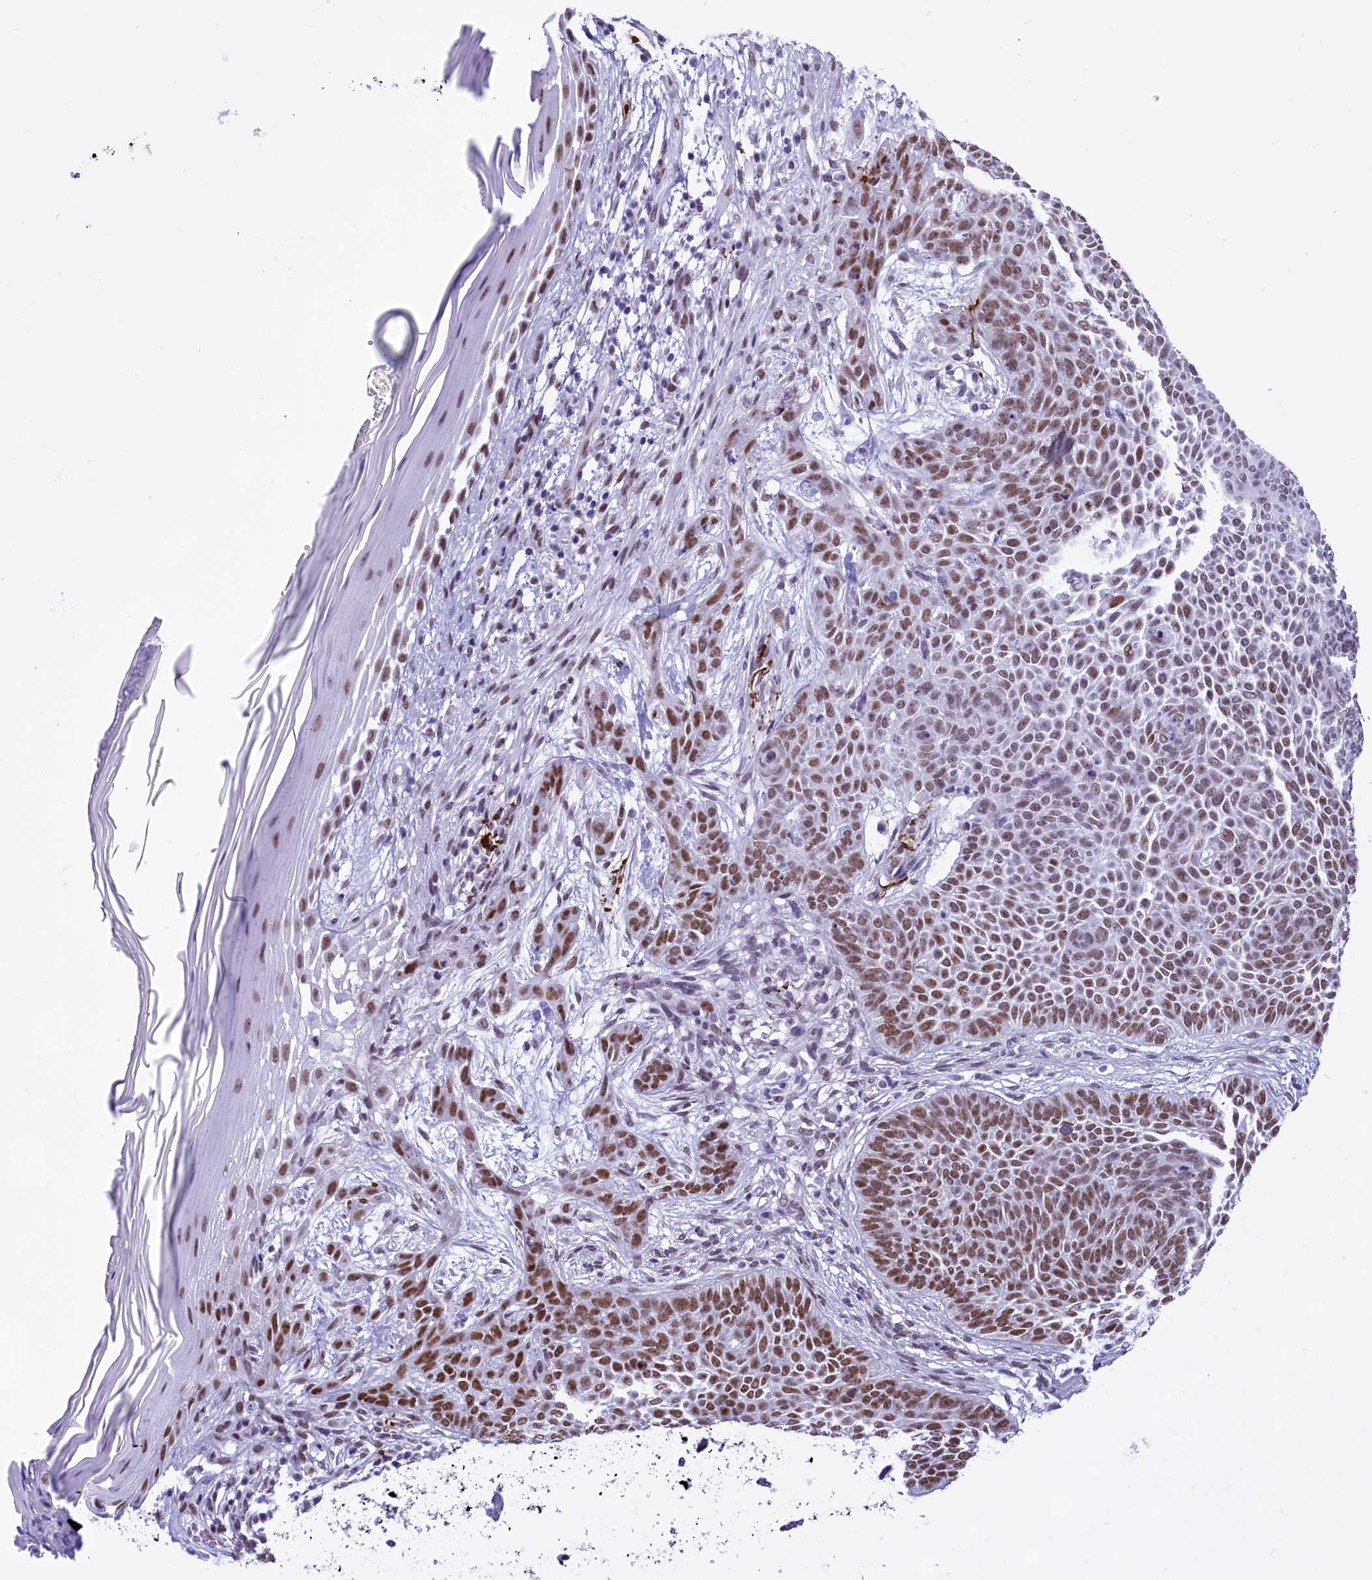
{"staining": {"intensity": "moderate", "quantity": ">75%", "location": "nuclear"}, "tissue": "skin cancer", "cell_type": "Tumor cells", "image_type": "cancer", "snomed": [{"axis": "morphology", "description": "Basal cell carcinoma"}, {"axis": "topography", "description": "Skin"}], "caption": "High-power microscopy captured an immunohistochemistry photomicrograph of skin cancer (basal cell carcinoma), revealing moderate nuclear positivity in about >75% of tumor cells.", "gene": "RPS6KB1", "patient": {"sex": "male", "age": 85}}